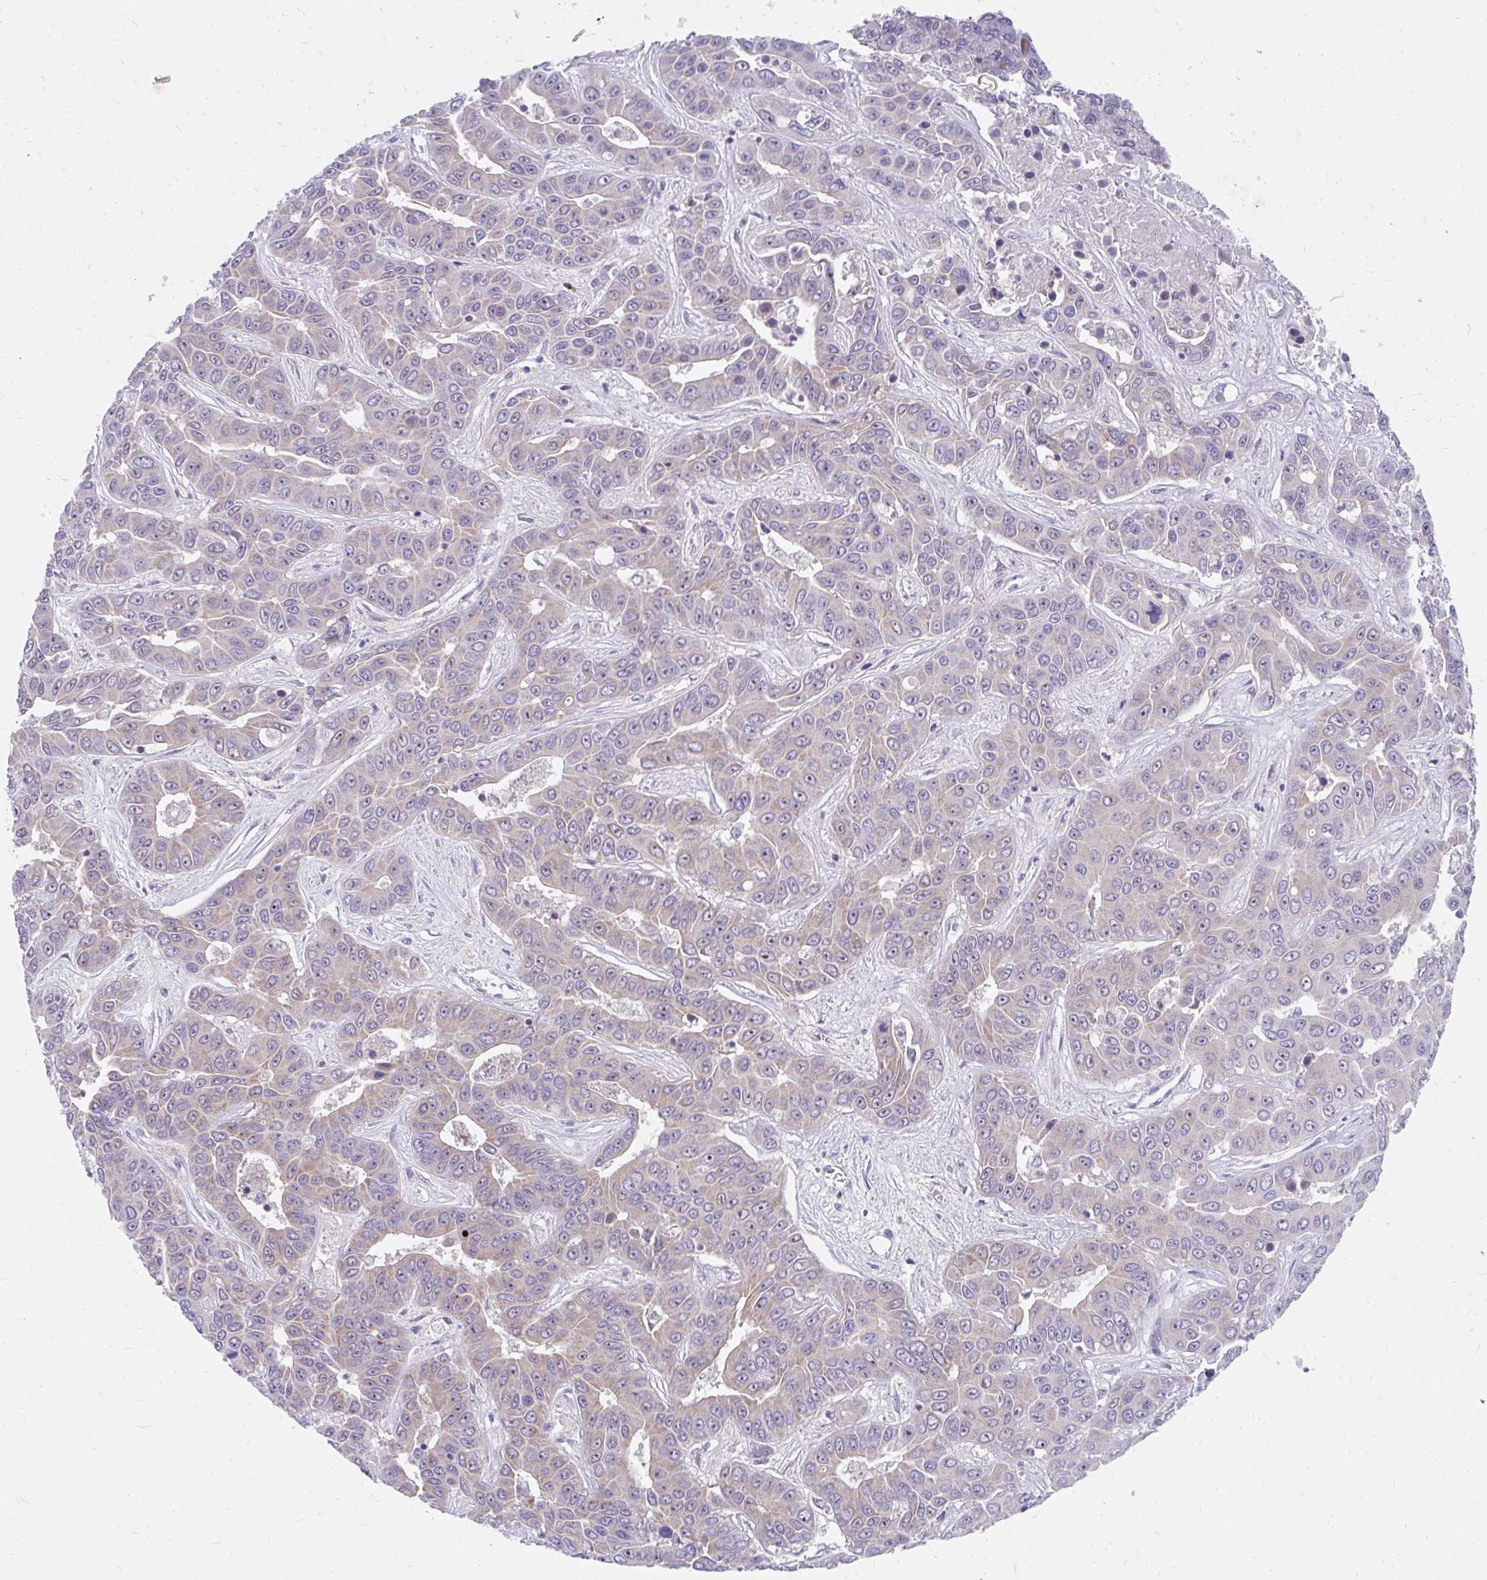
{"staining": {"intensity": "weak", "quantity": "<25%", "location": "cytoplasmic/membranous"}, "tissue": "liver cancer", "cell_type": "Tumor cells", "image_type": "cancer", "snomed": [{"axis": "morphology", "description": "Cholangiocarcinoma"}, {"axis": "topography", "description": "Liver"}], "caption": "The histopathology image reveals no significant positivity in tumor cells of cholangiocarcinoma (liver).", "gene": "FHIP1B", "patient": {"sex": "female", "age": 52}}